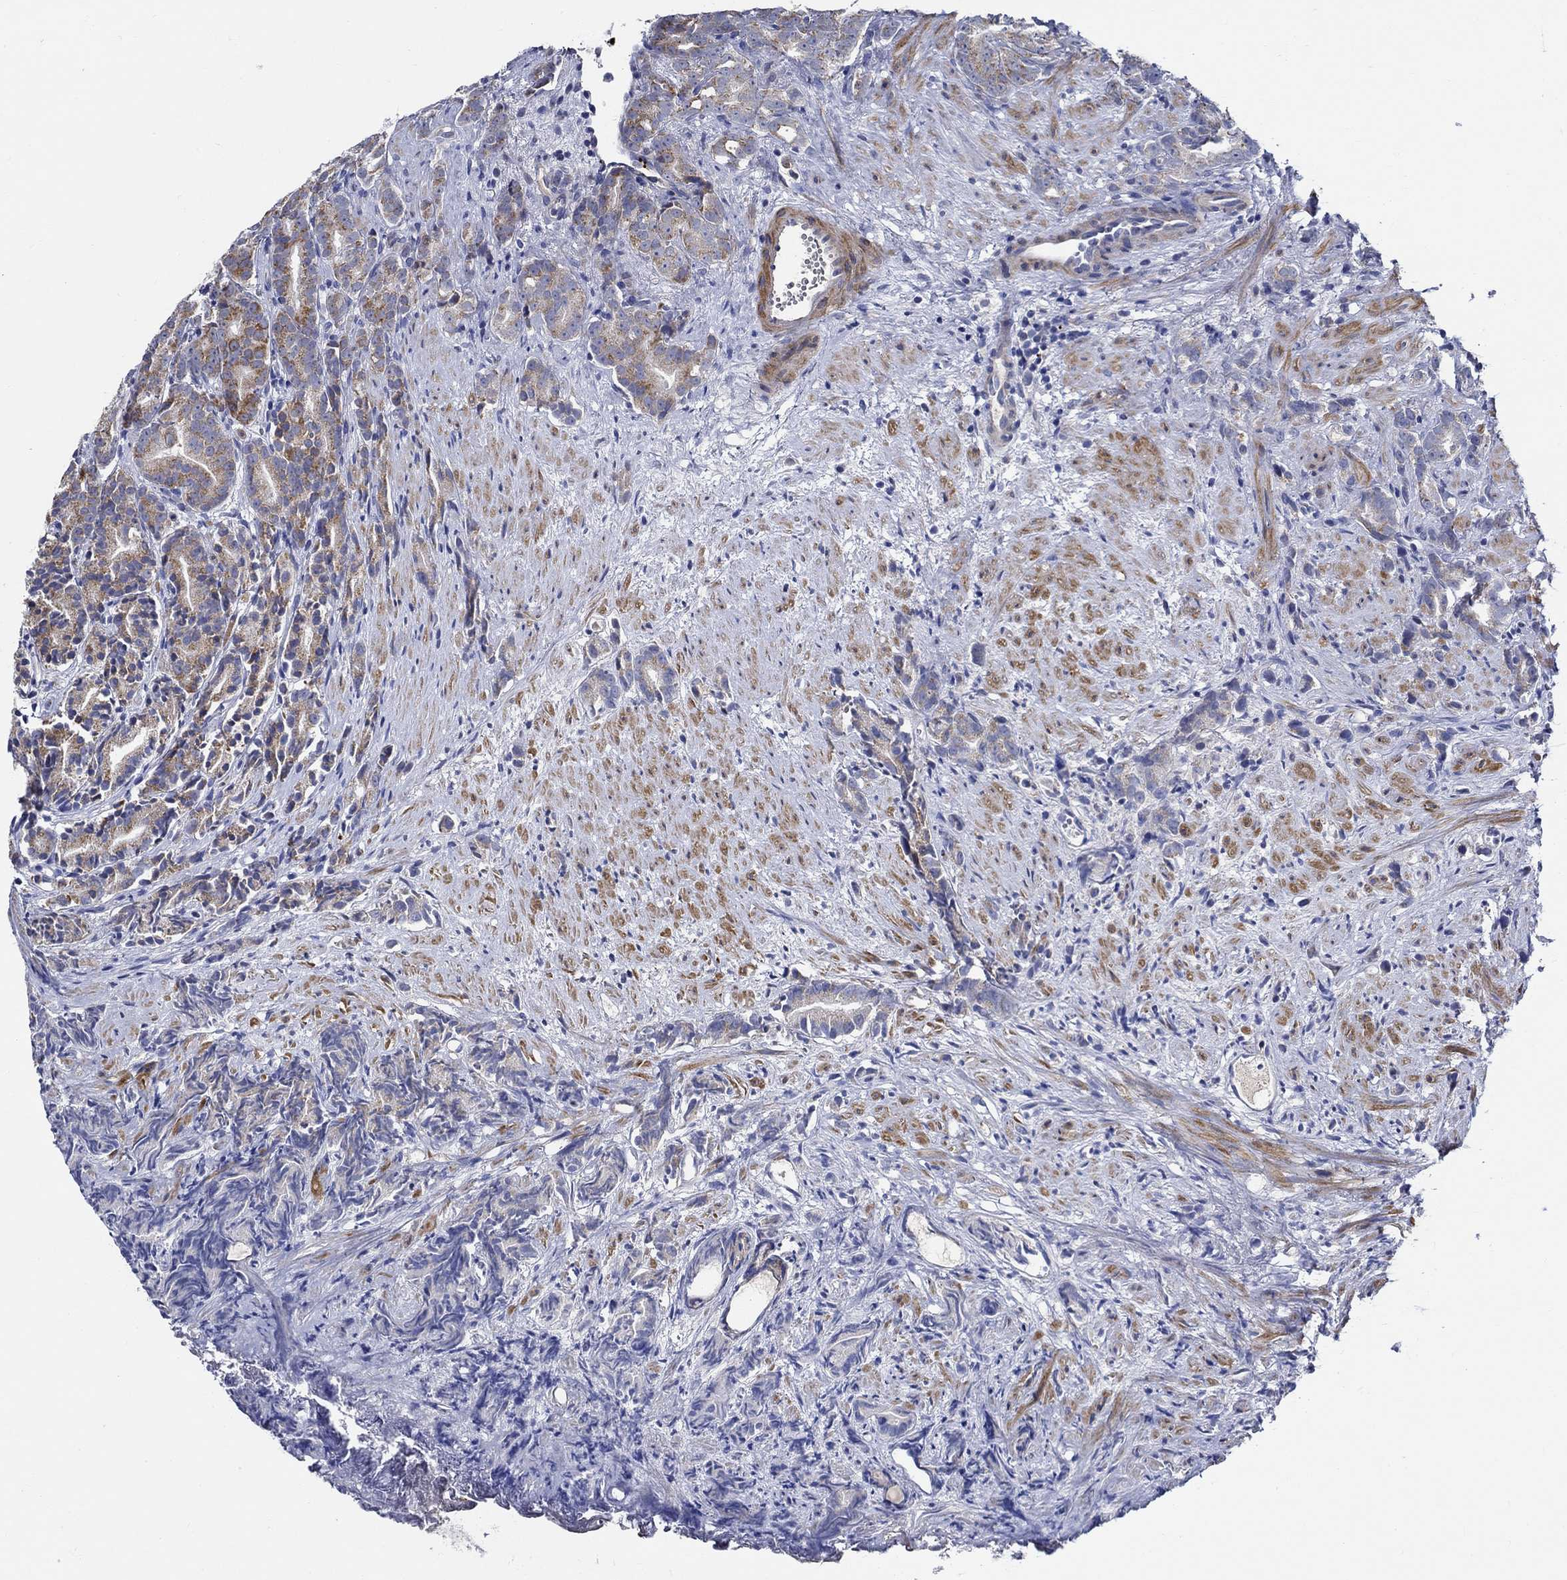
{"staining": {"intensity": "moderate", "quantity": "<25%", "location": "cytoplasmic/membranous"}, "tissue": "prostate cancer", "cell_type": "Tumor cells", "image_type": "cancer", "snomed": [{"axis": "morphology", "description": "Adenocarcinoma, High grade"}, {"axis": "topography", "description": "Prostate"}], "caption": "A micrograph of adenocarcinoma (high-grade) (prostate) stained for a protein demonstrates moderate cytoplasmic/membranous brown staining in tumor cells. The protein of interest is shown in brown color, while the nuclei are stained blue.", "gene": "ALOX12", "patient": {"sex": "male", "age": 90}}